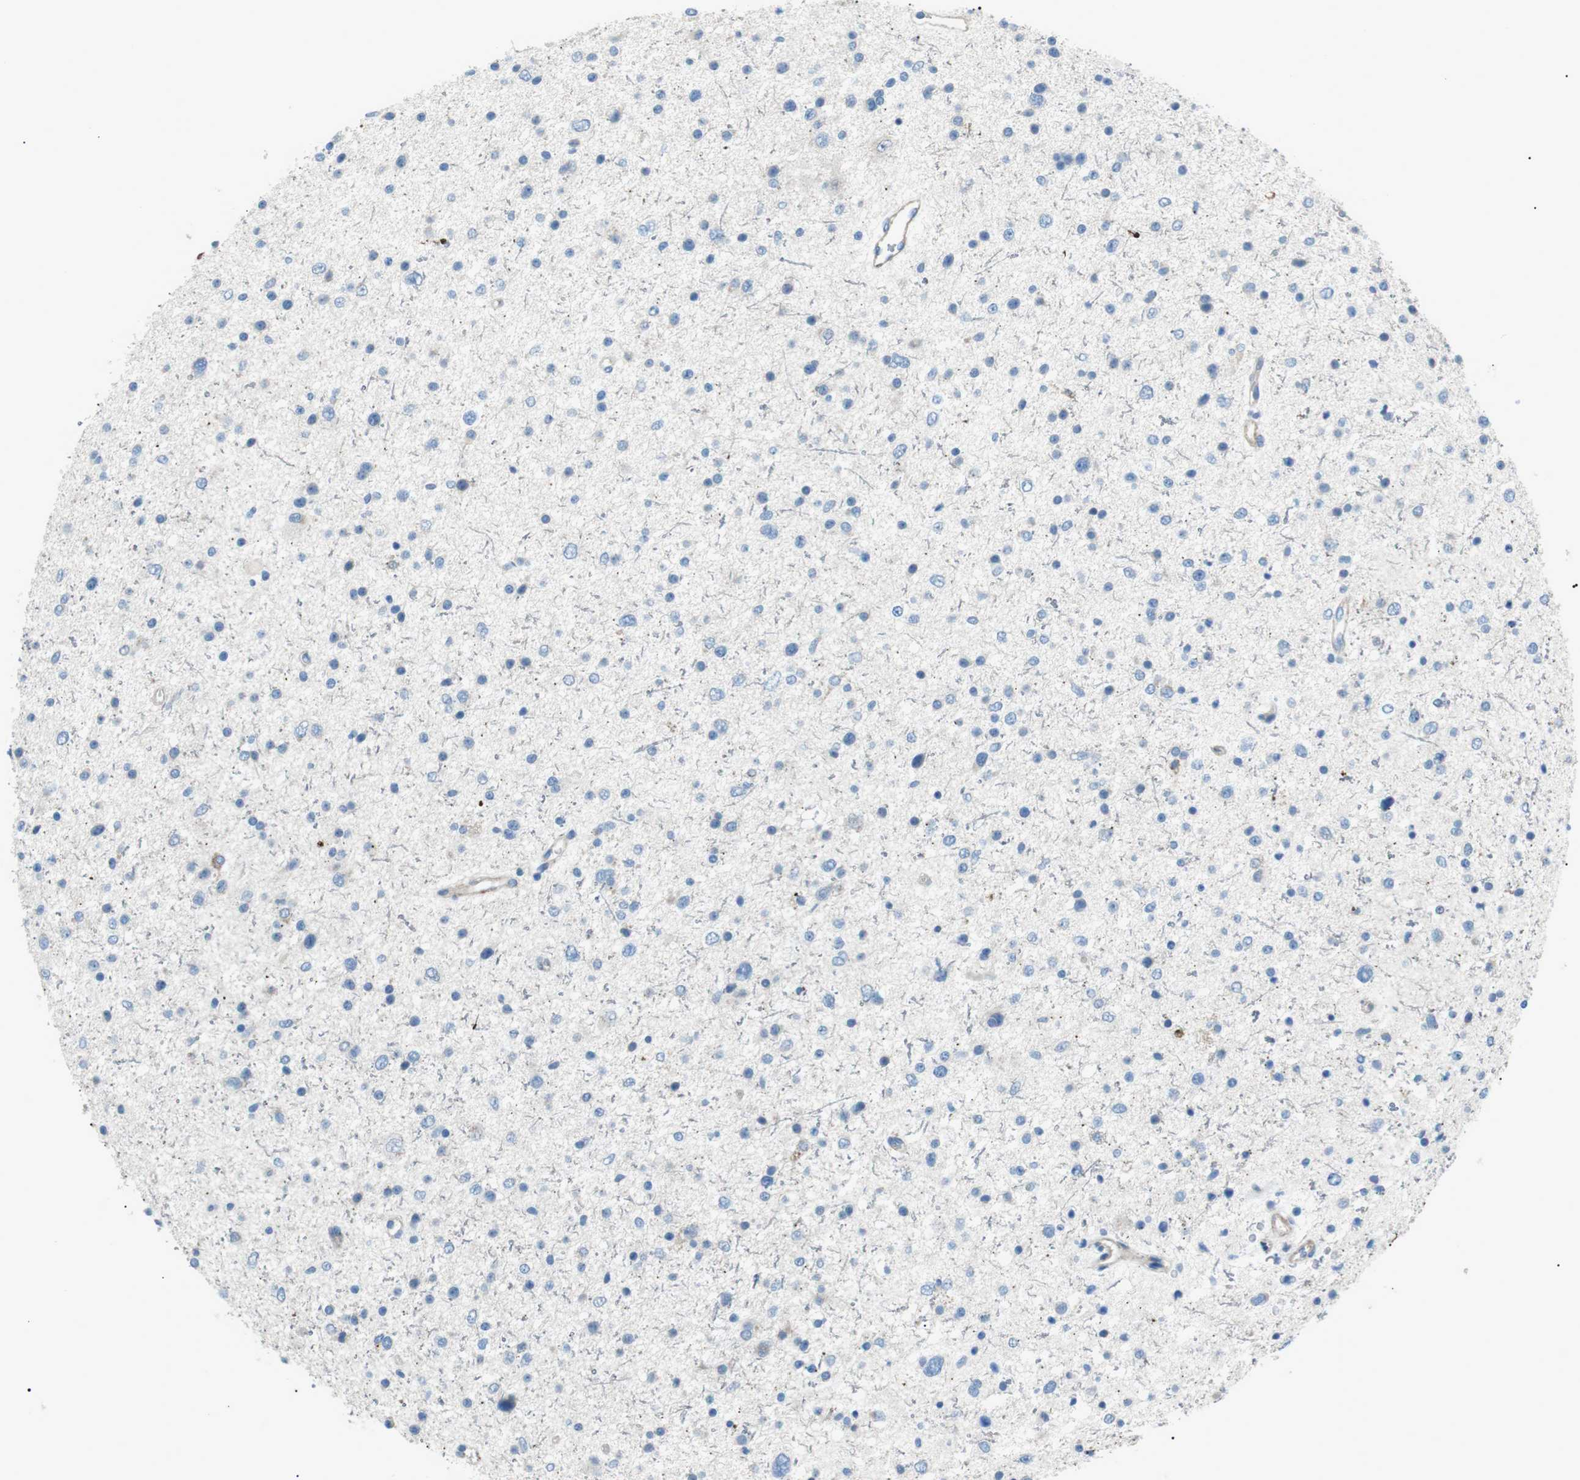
{"staining": {"intensity": "weak", "quantity": "<25%", "location": "cytoplasmic/membranous"}, "tissue": "glioma", "cell_type": "Tumor cells", "image_type": "cancer", "snomed": [{"axis": "morphology", "description": "Glioma, malignant, Low grade"}, {"axis": "topography", "description": "Brain"}], "caption": "This is a micrograph of immunohistochemistry (IHC) staining of glioma, which shows no positivity in tumor cells. Brightfield microscopy of IHC stained with DAB (3,3'-diaminobenzidine) (brown) and hematoxylin (blue), captured at high magnification.", "gene": "MTARC2", "patient": {"sex": "female", "age": 37}}